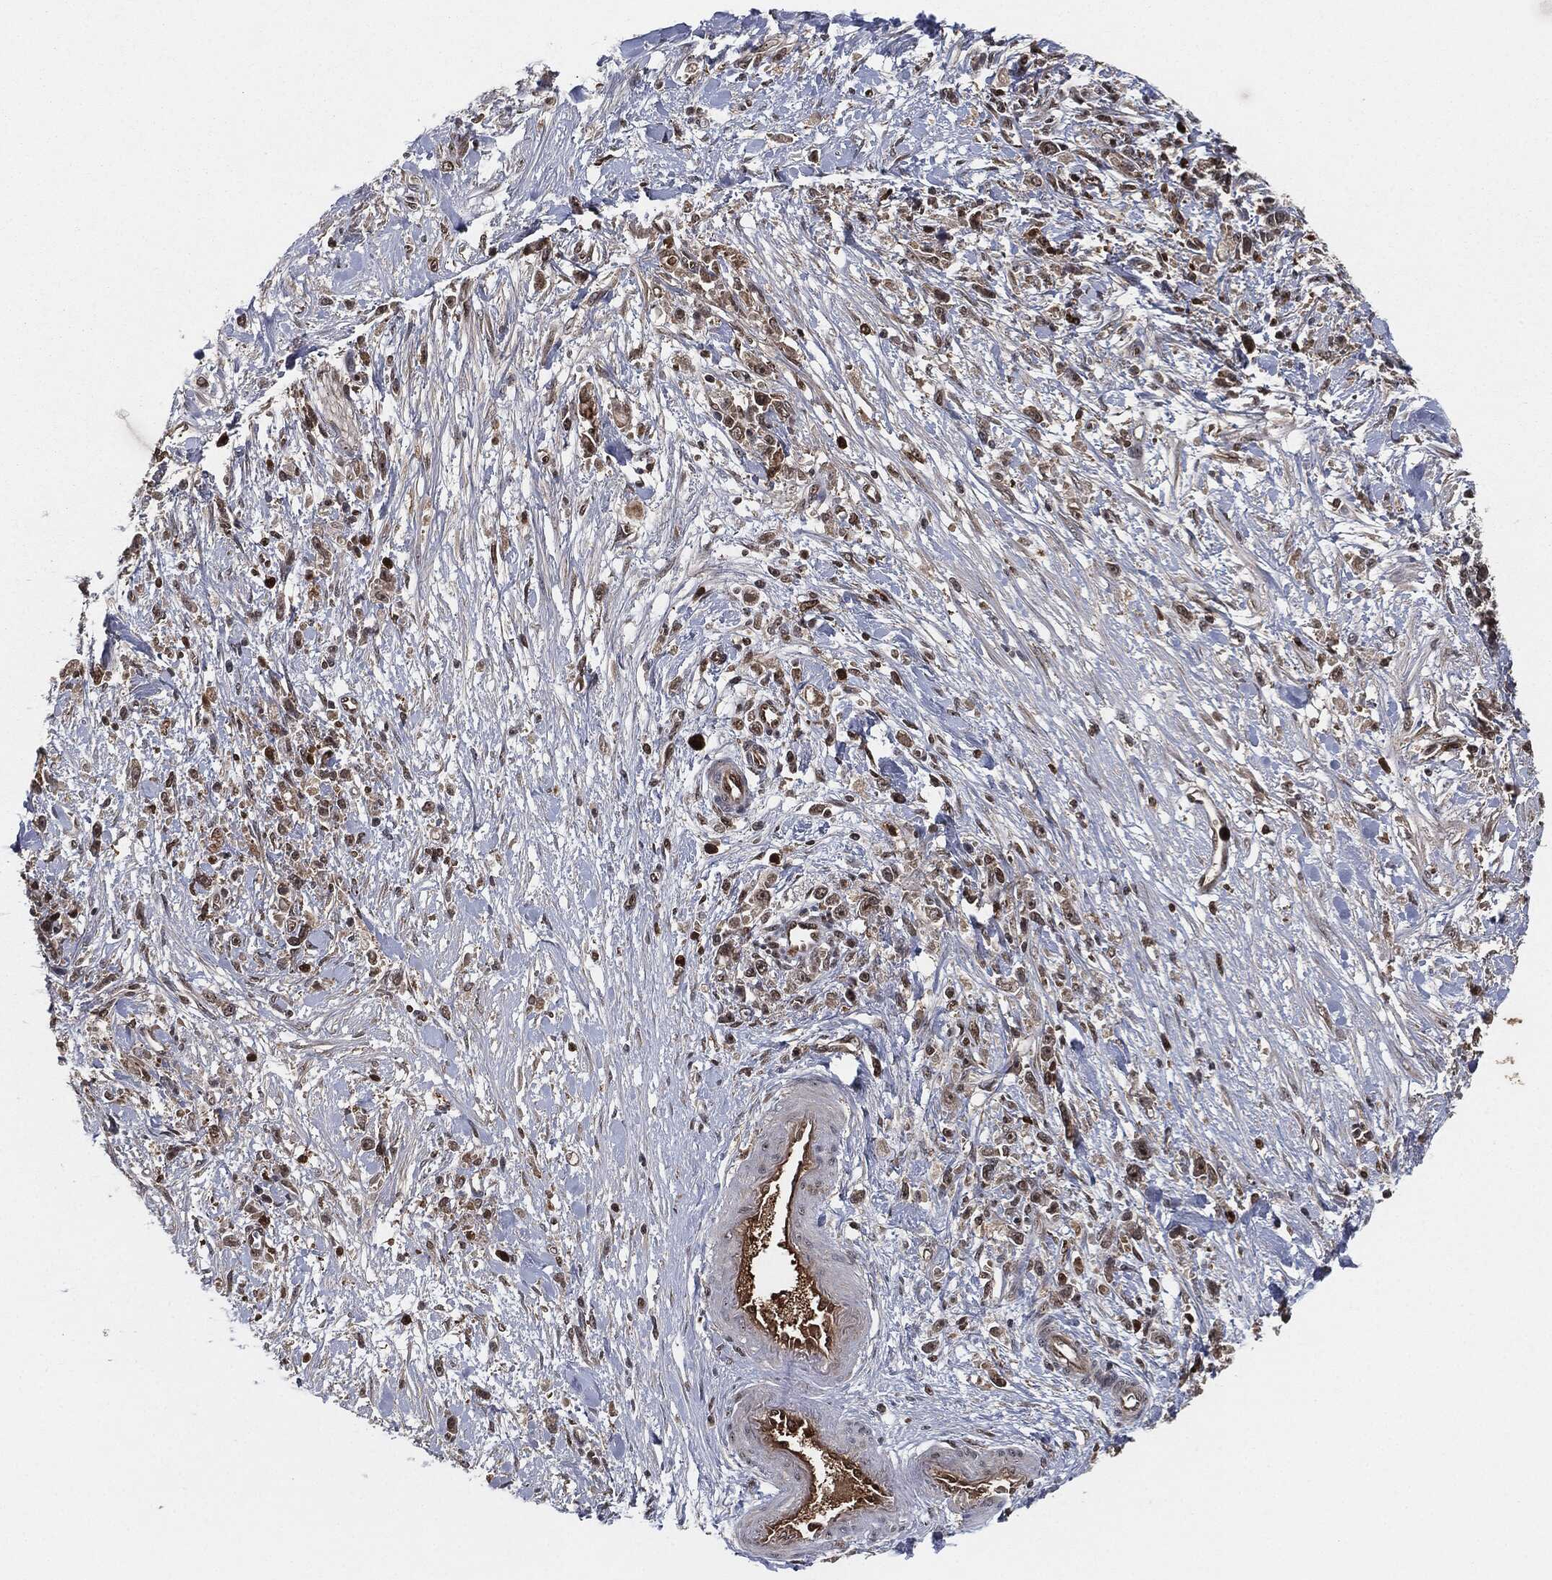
{"staining": {"intensity": "negative", "quantity": "none", "location": "none"}, "tissue": "stomach cancer", "cell_type": "Tumor cells", "image_type": "cancer", "snomed": [{"axis": "morphology", "description": "Adenocarcinoma, NOS"}, {"axis": "topography", "description": "Stomach"}], "caption": "An IHC histopathology image of adenocarcinoma (stomach) is shown. There is no staining in tumor cells of adenocarcinoma (stomach).", "gene": "CAPRIN2", "patient": {"sex": "female", "age": 59}}